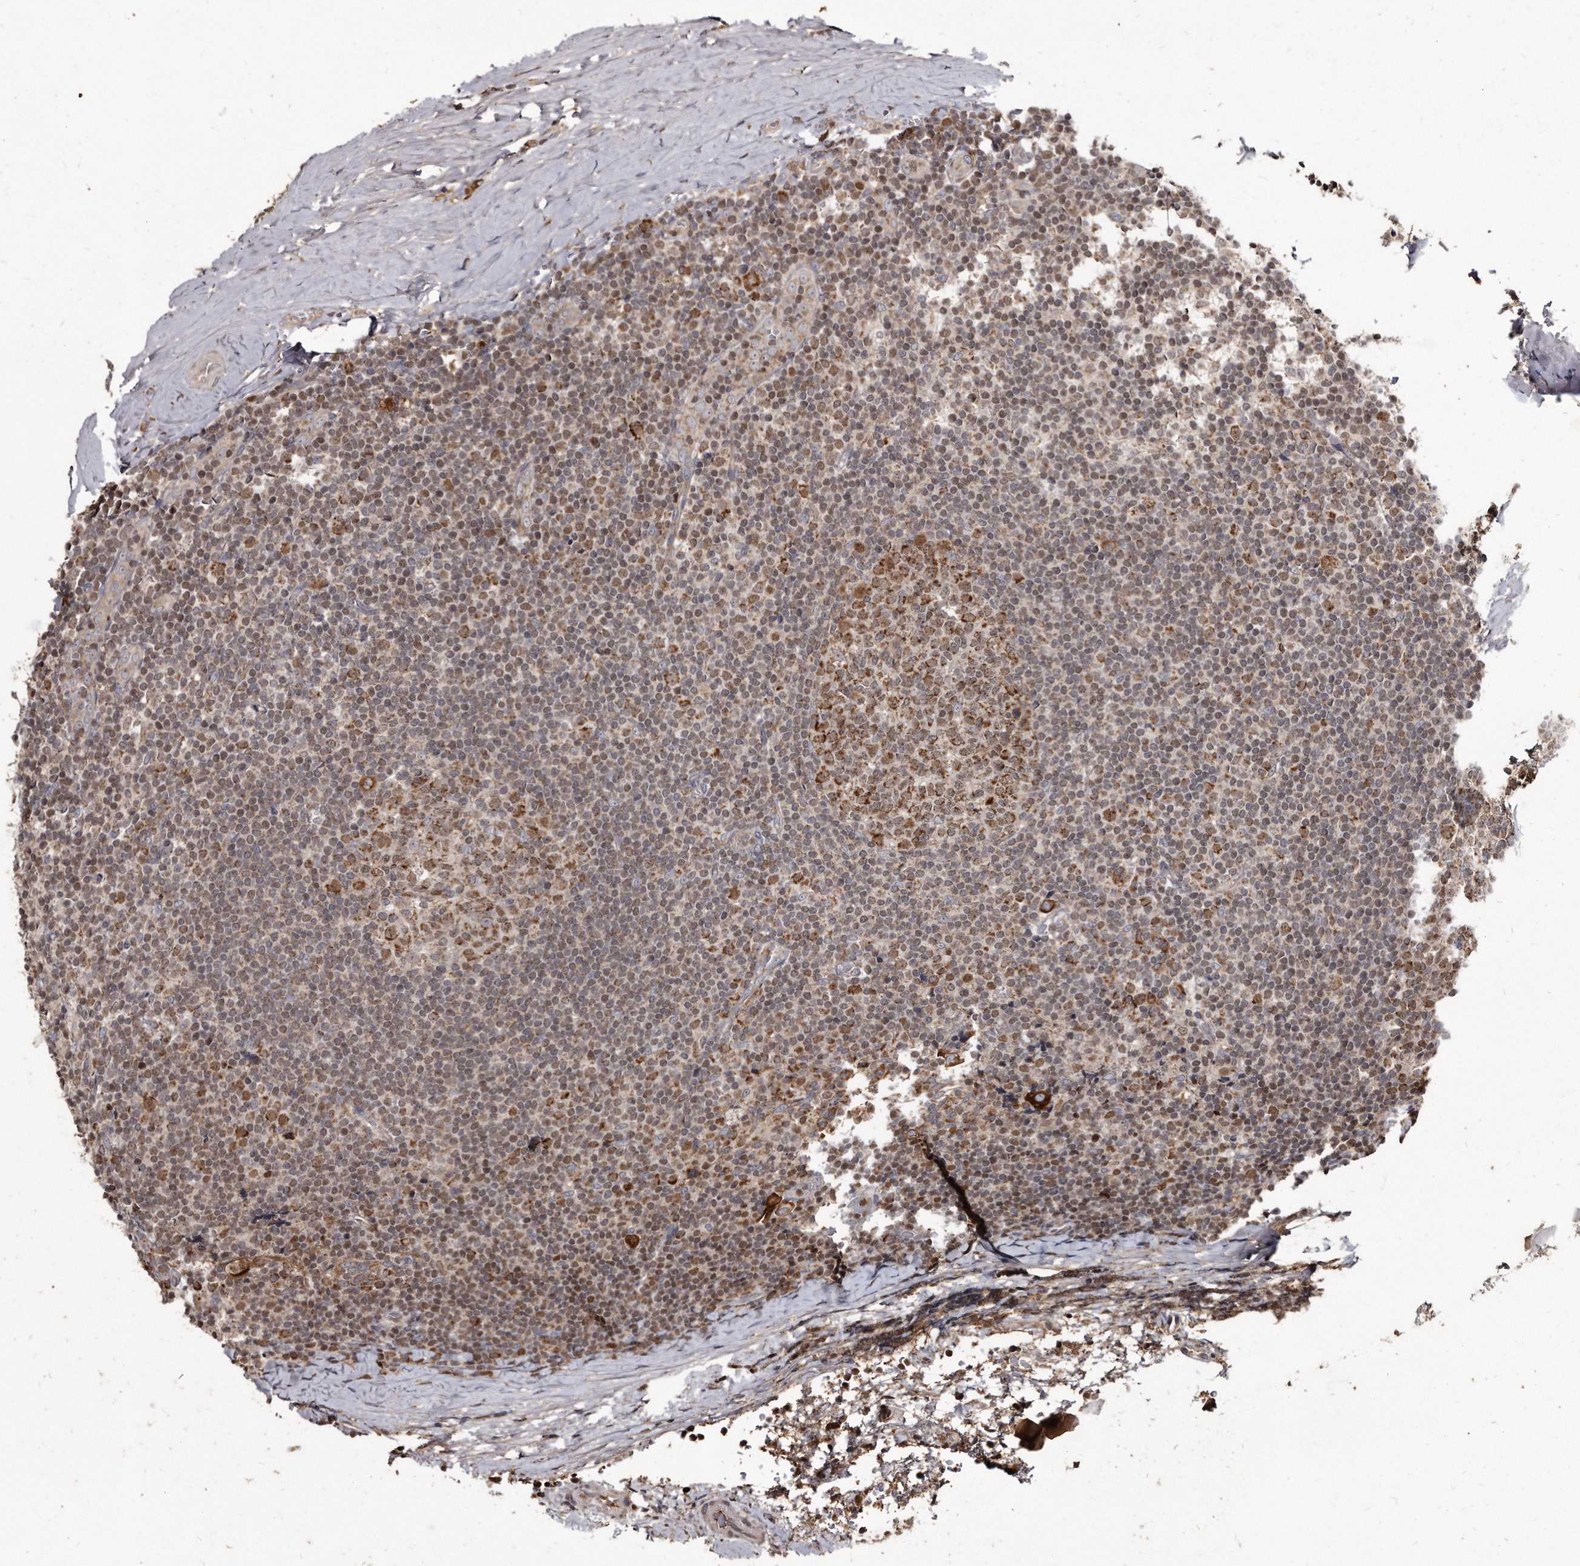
{"staining": {"intensity": "moderate", "quantity": ">75%", "location": "cytoplasmic/membranous"}, "tissue": "tonsil", "cell_type": "Germinal center cells", "image_type": "normal", "snomed": [{"axis": "morphology", "description": "Normal tissue, NOS"}, {"axis": "topography", "description": "Tonsil"}], "caption": "DAB immunohistochemical staining of benign human tonsil reveals moderate cytoplasmic/membranous protein expression in about >75% of germinal center cells. (DAB IHC, brown staining for protein, blue staining for nuclei).", "gene": "FAM136A", "patient": {"sex": "male", "age": 37}}